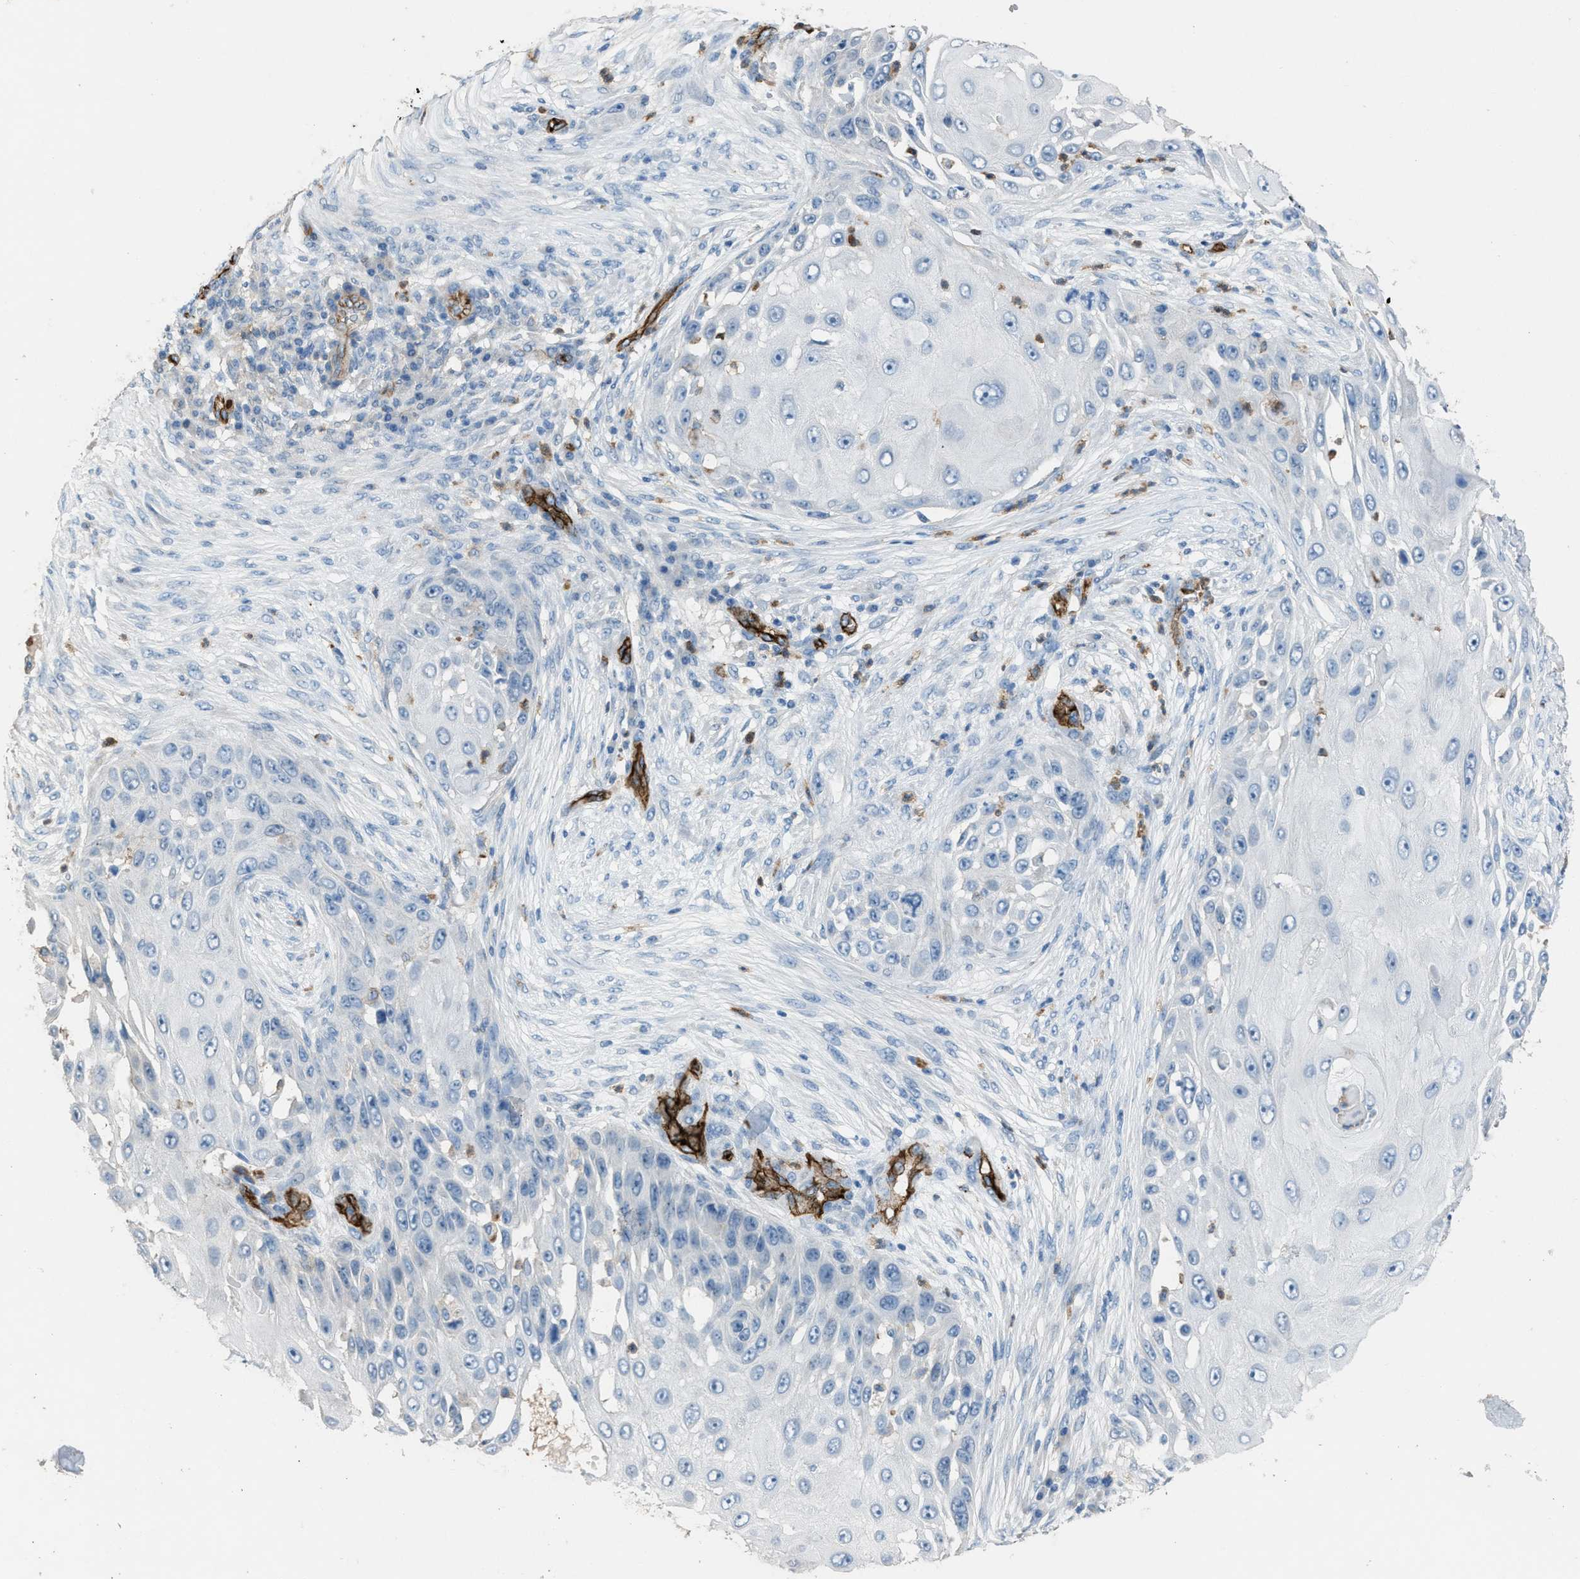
{"staining": {"intensity": "negative", "quantity": "none", "location": "none"}, "tissue": "skin cancer", "cell_type": "Tumor cells", "image_type": "cancer", "snomed": [{"axis": "morphology", "description": "Squamous cell carcinoma, NOS"}, {"axis": "topography", "description": "Skin"}], "caption": "Immunohistochemistry (IHC) of skin cancer (squamous cell carcinoma) reveals no positivity in tumor cells.", "gene": "DYSF", "patient": {"sex": "female", "age": 44}}